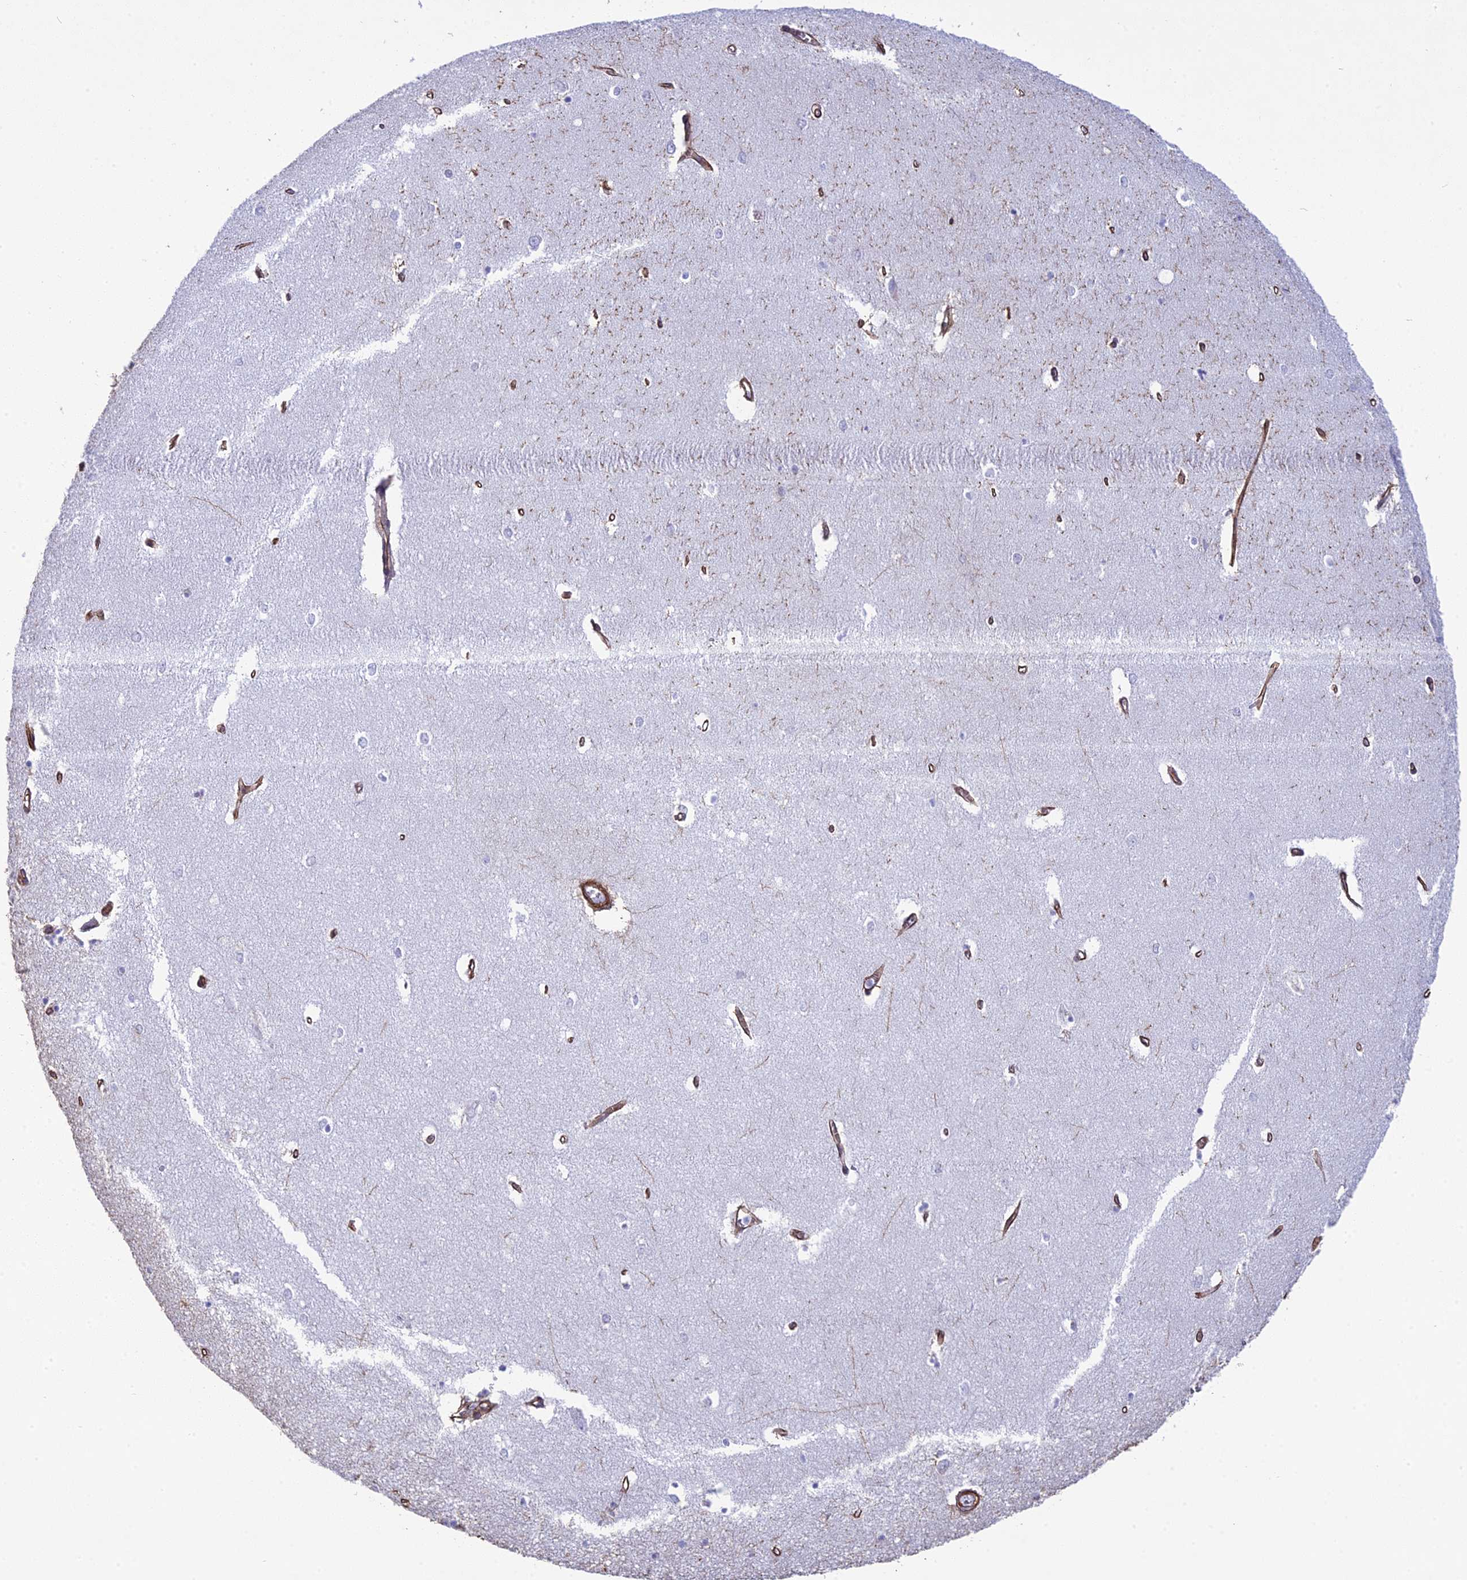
{"staining": {"intensity": "negative", "quantity": "none", "location": "none"}, "tissue": "hippocampus", "cell_type": "Glial cells", "image_type": "normal", "snomed": [{"axis": "morphology", "description": "Normal tissue, NOS"}, {"axis": "topography", "description": "Hippocampus"}], "caption": "This is an IHC photomicrograph of unremarkable human hippocampus. There is no staining in glial cells.", "gene": "TNS1", "patient": {"sex": "female", "age": 64}}